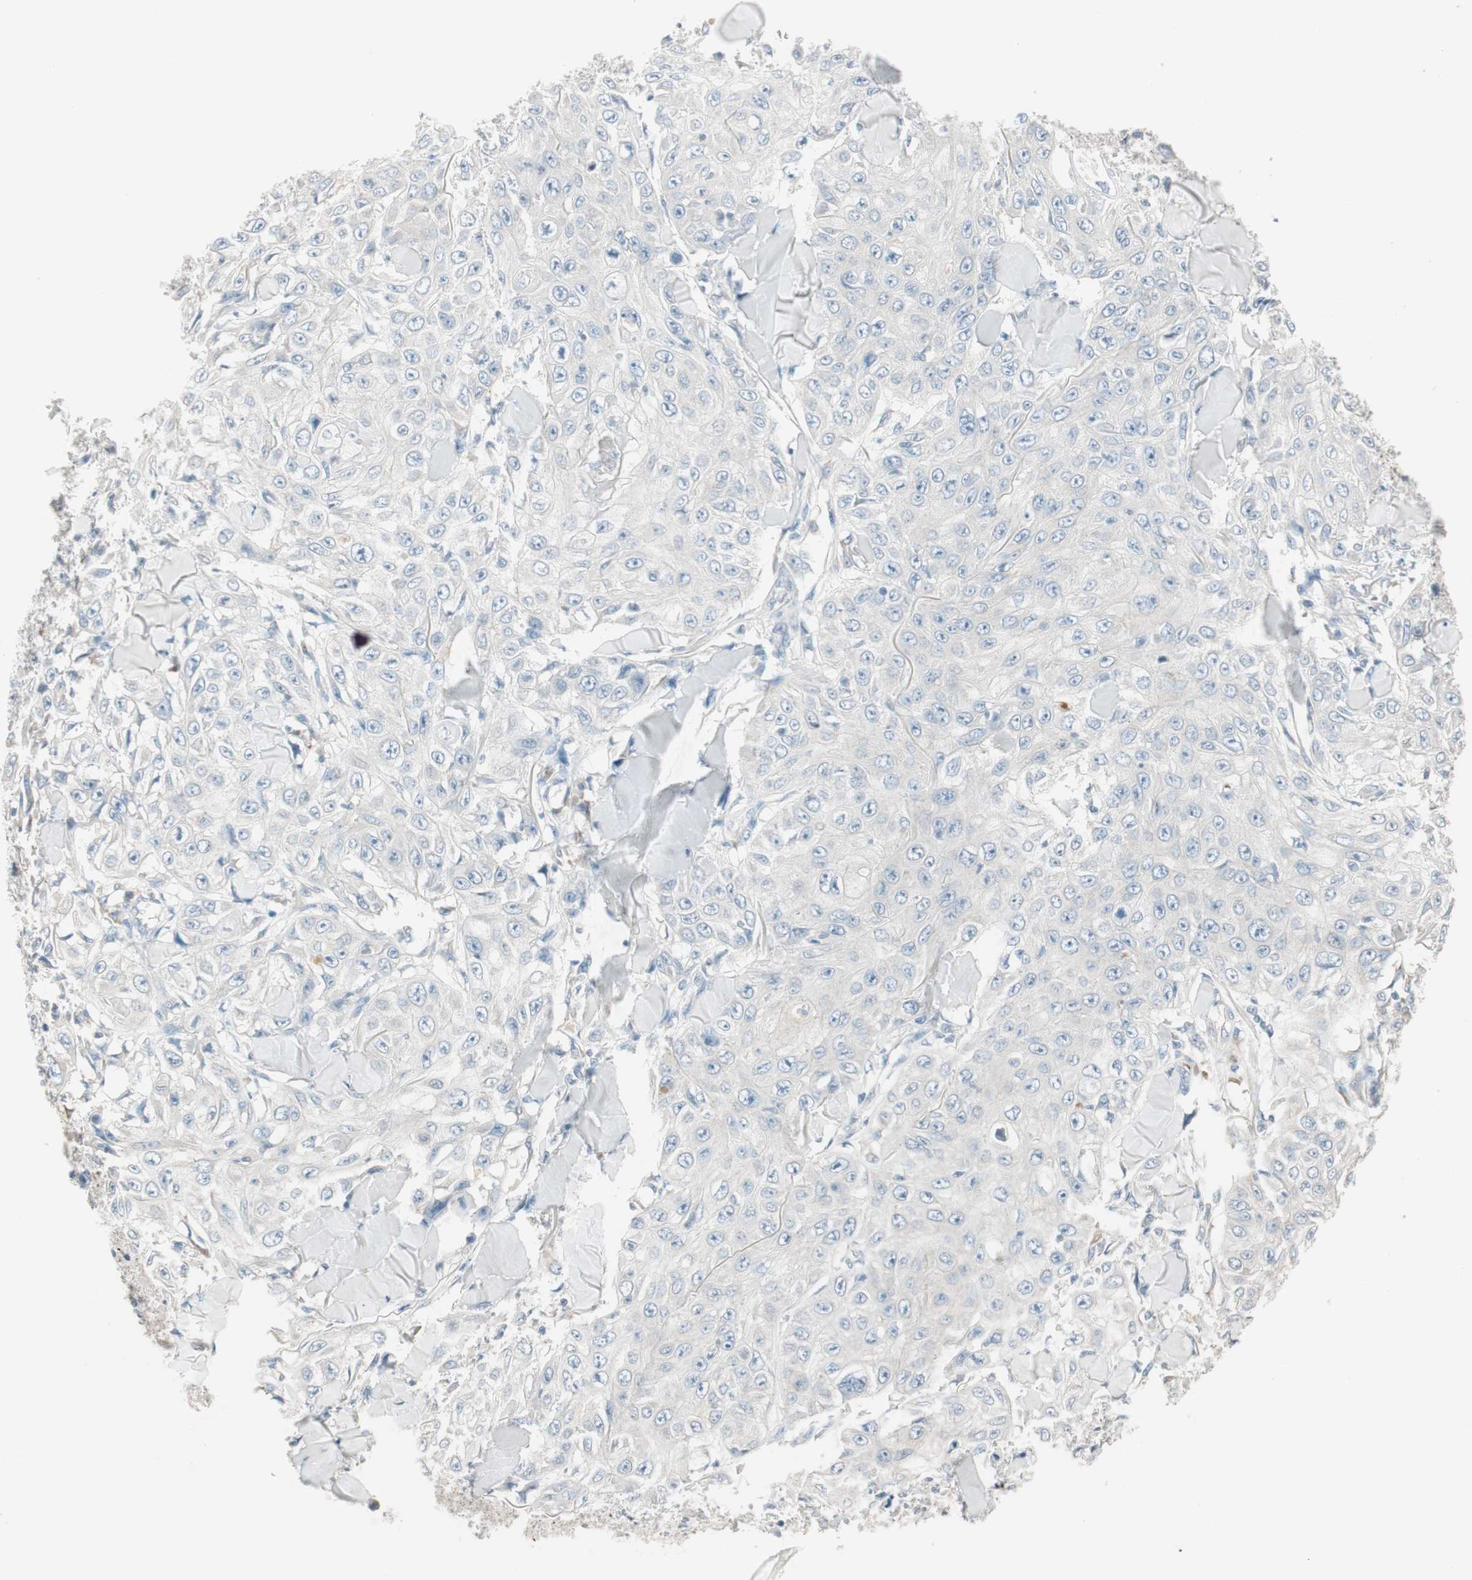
{"staining": {"intensity": "negative", "quantity": "none", "location": "none"}, "tissue": "skin cancer", "cell_type": "Tumor cells", "image_type": "cancer", "snomed": [{"axis": "morphology", "description": "Squamous cell carcinoma, NOS"}, {"axis": "topography", "description": "Skin"}], "caption": "A high-resolution photomicrograph shows immunohistochemistry (IHC) staining of skin cancer (squamous cell carcinoma), which shows no significant positivity in tumor cells. Nuclei are stained in blue.", "gene": "KHK", "patient": {"sex": "male", "age": 86}}